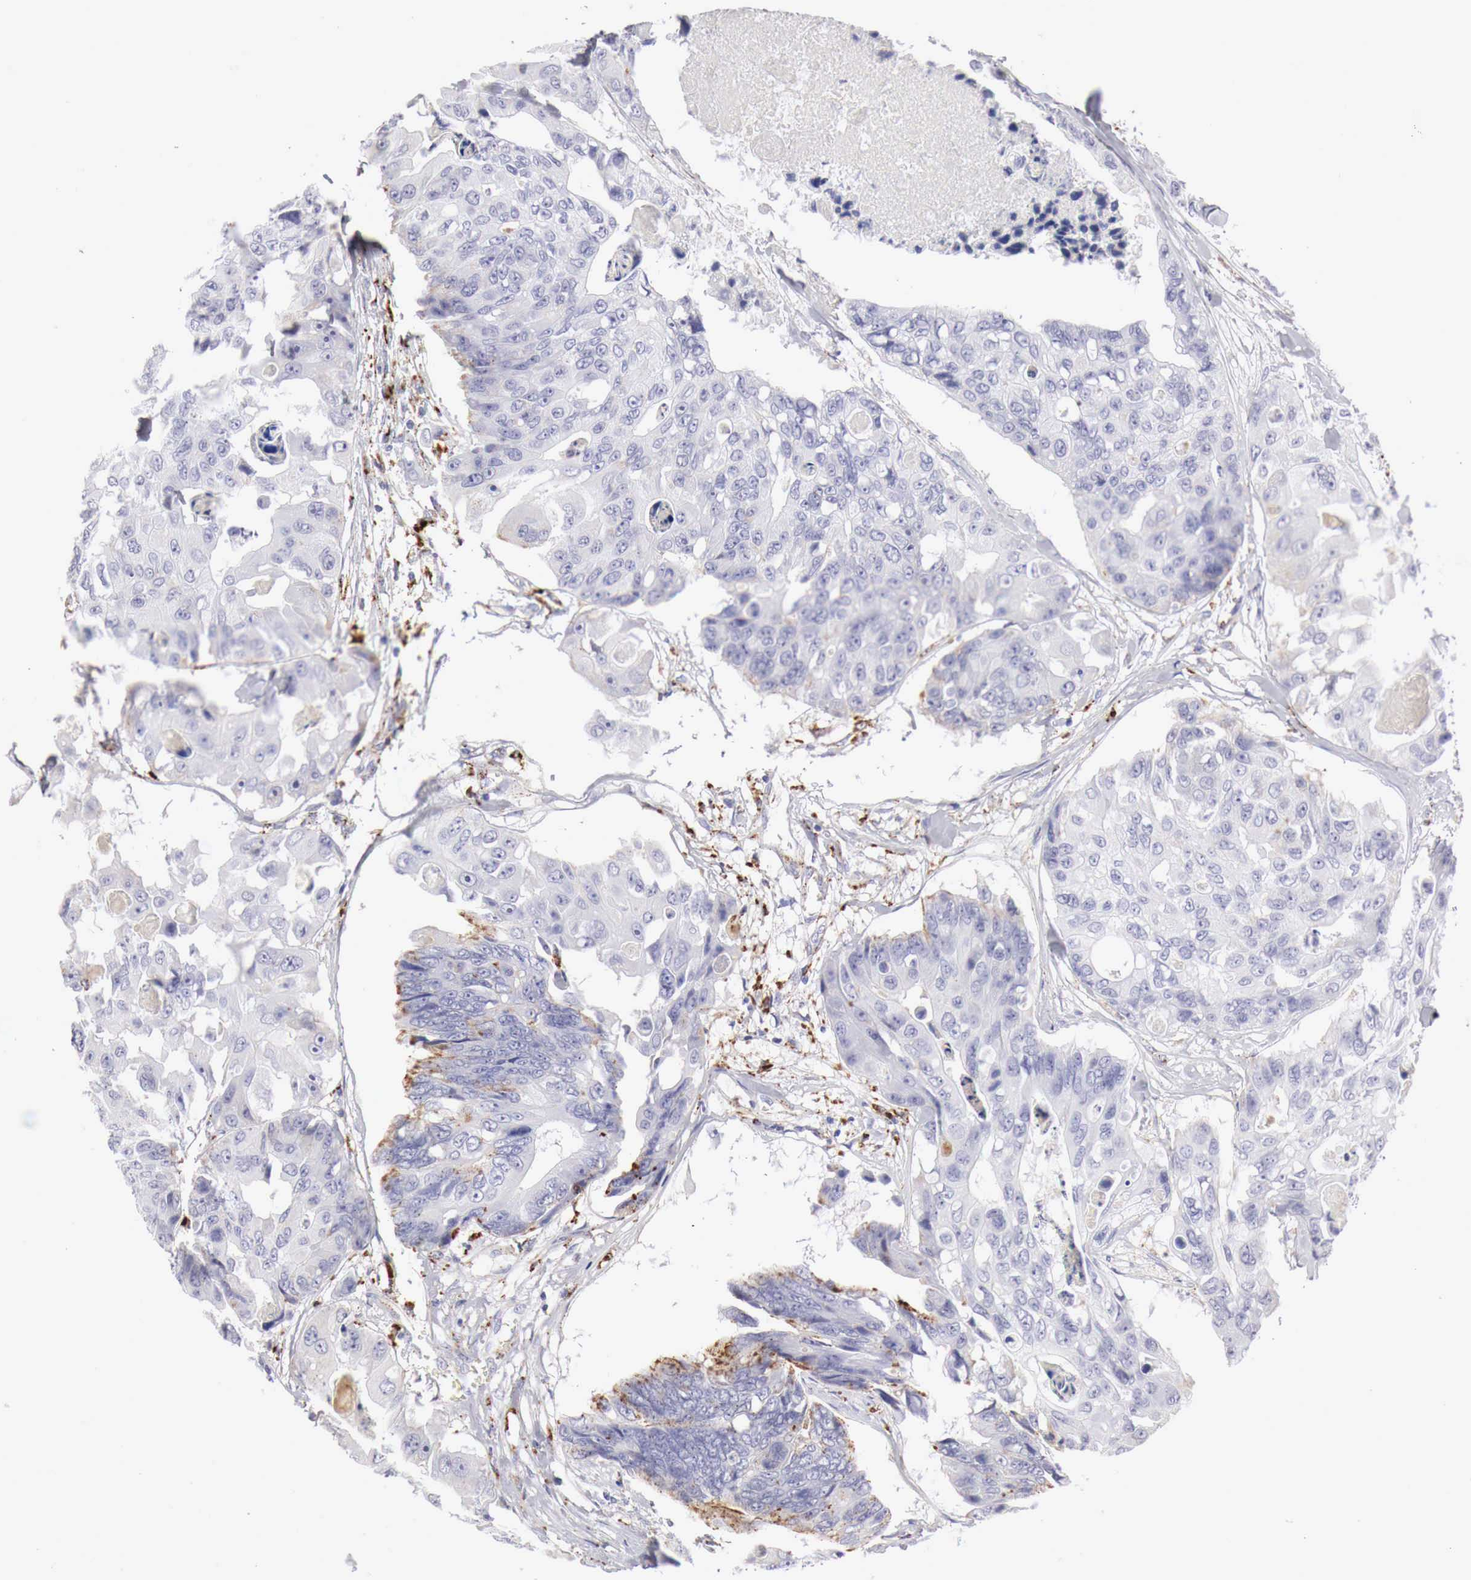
{"staining": {"intensity": "weak", "quantity": "<25%", "location": "cytoplasmic/membranous"}, "tissue": "colorectal cancer", "cell_type": "Tumor cells", "image_type": "cancer", "snomed": [{"axis": "morphology", "description": "Adenocarcinoma, NOS"}, {"axis": "topography", "description": "Colon"}], "caption": "Photomicrograph shows no significant protein expression in tumor cells of colorectal cancer (adenocarcinoma).", "gene": "GLA", "patient": {"sex": "female", "age": 86}}